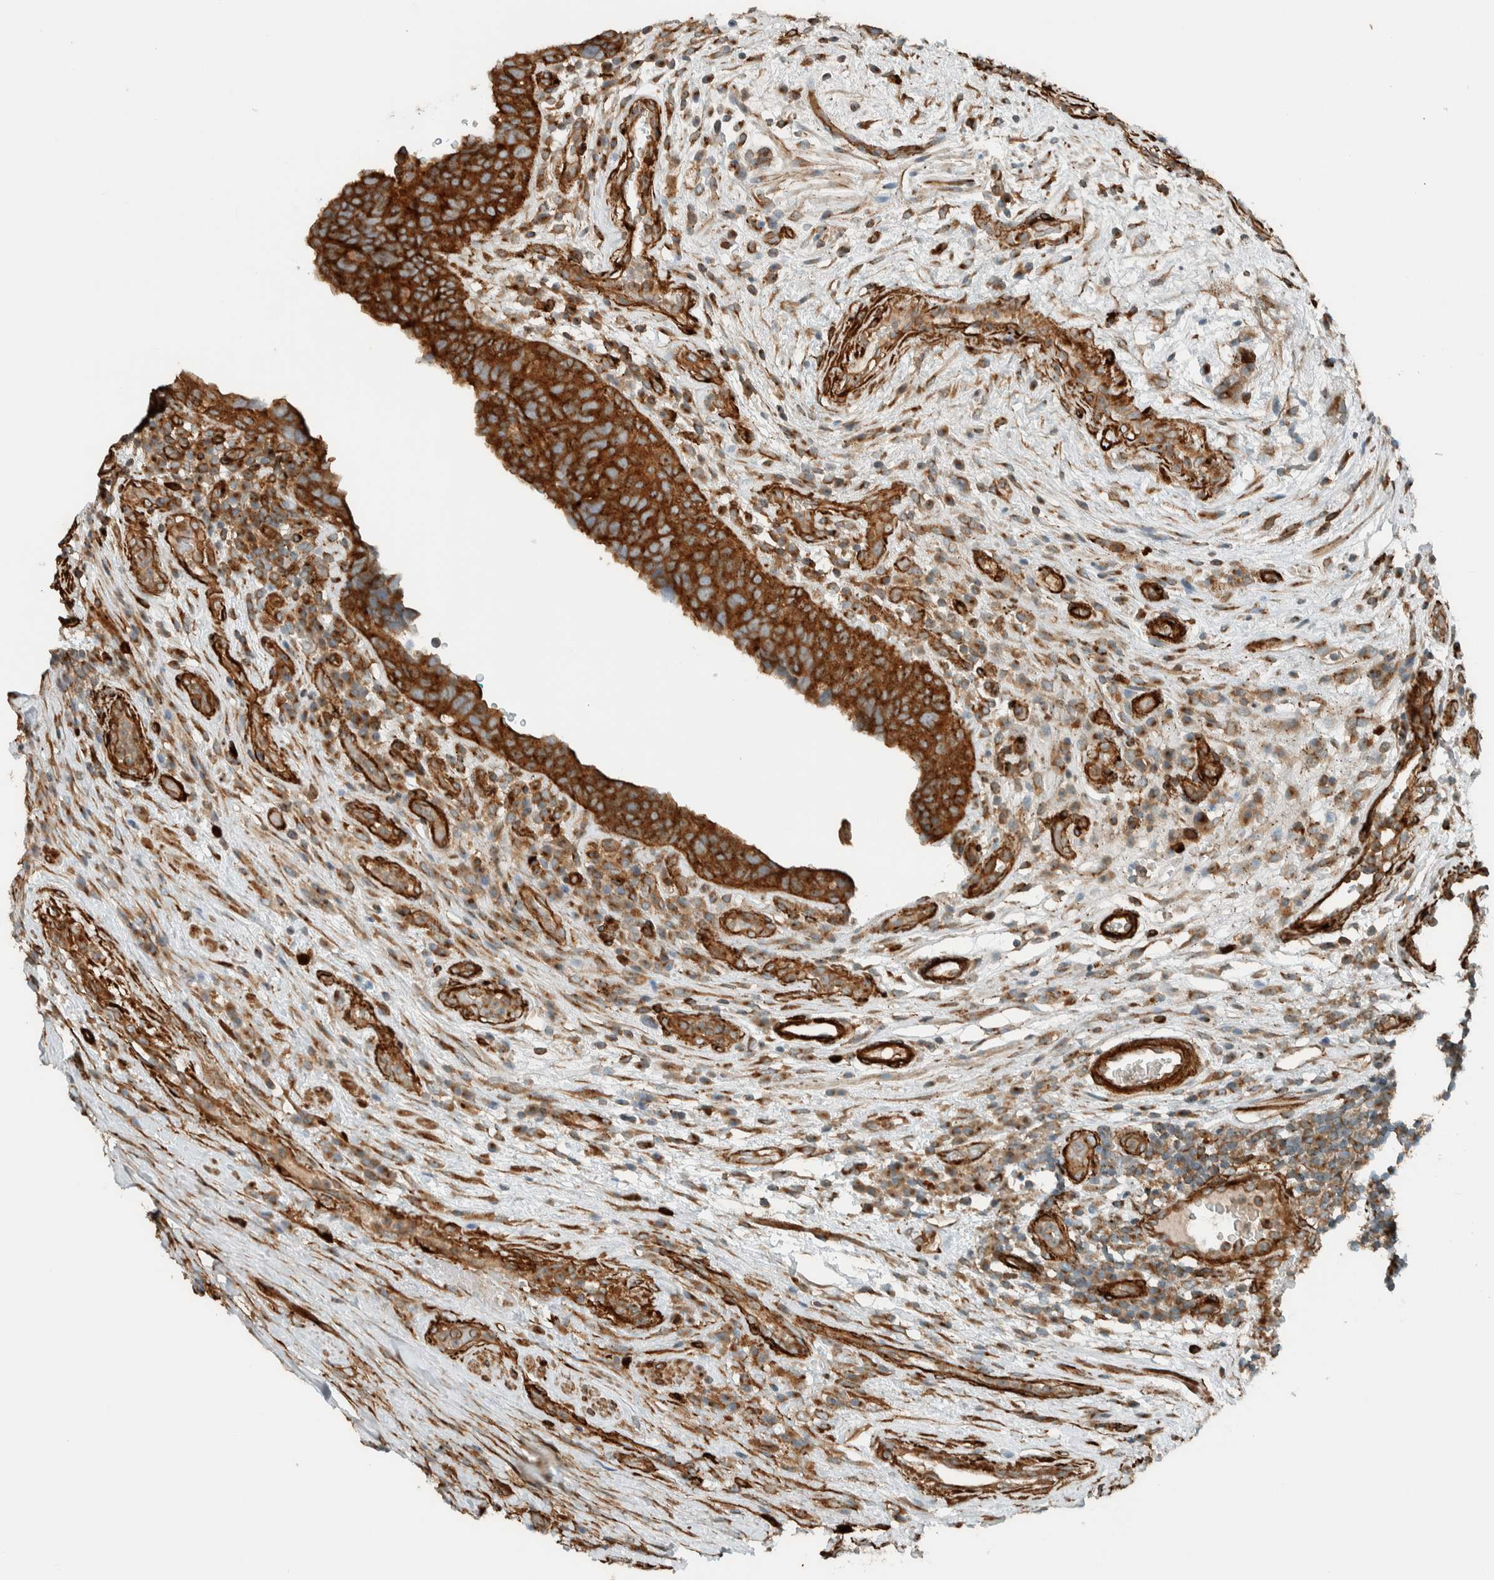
{"staining": {"intensity": "moderate", "quantity": ">75%", "location": "cytoplasmic/membranous"}, "tissue": "urothelial cancer", "cell_type": "Tumor cells", "image_type": "cancer", "snomed": [{"axis": "morphology", "description": "Urothelial carcinoma, High grade"}, {"axis": "topography", "description": "Urinary bladder"}], "caption": "Human urothelial cancer stained with a brown dye displays moderate cytoplasmic/membranous positive staining in approximately >75% of tumor cells.", "gene": "EXOC7", "patient": {"sex": "female", "age": 82}}